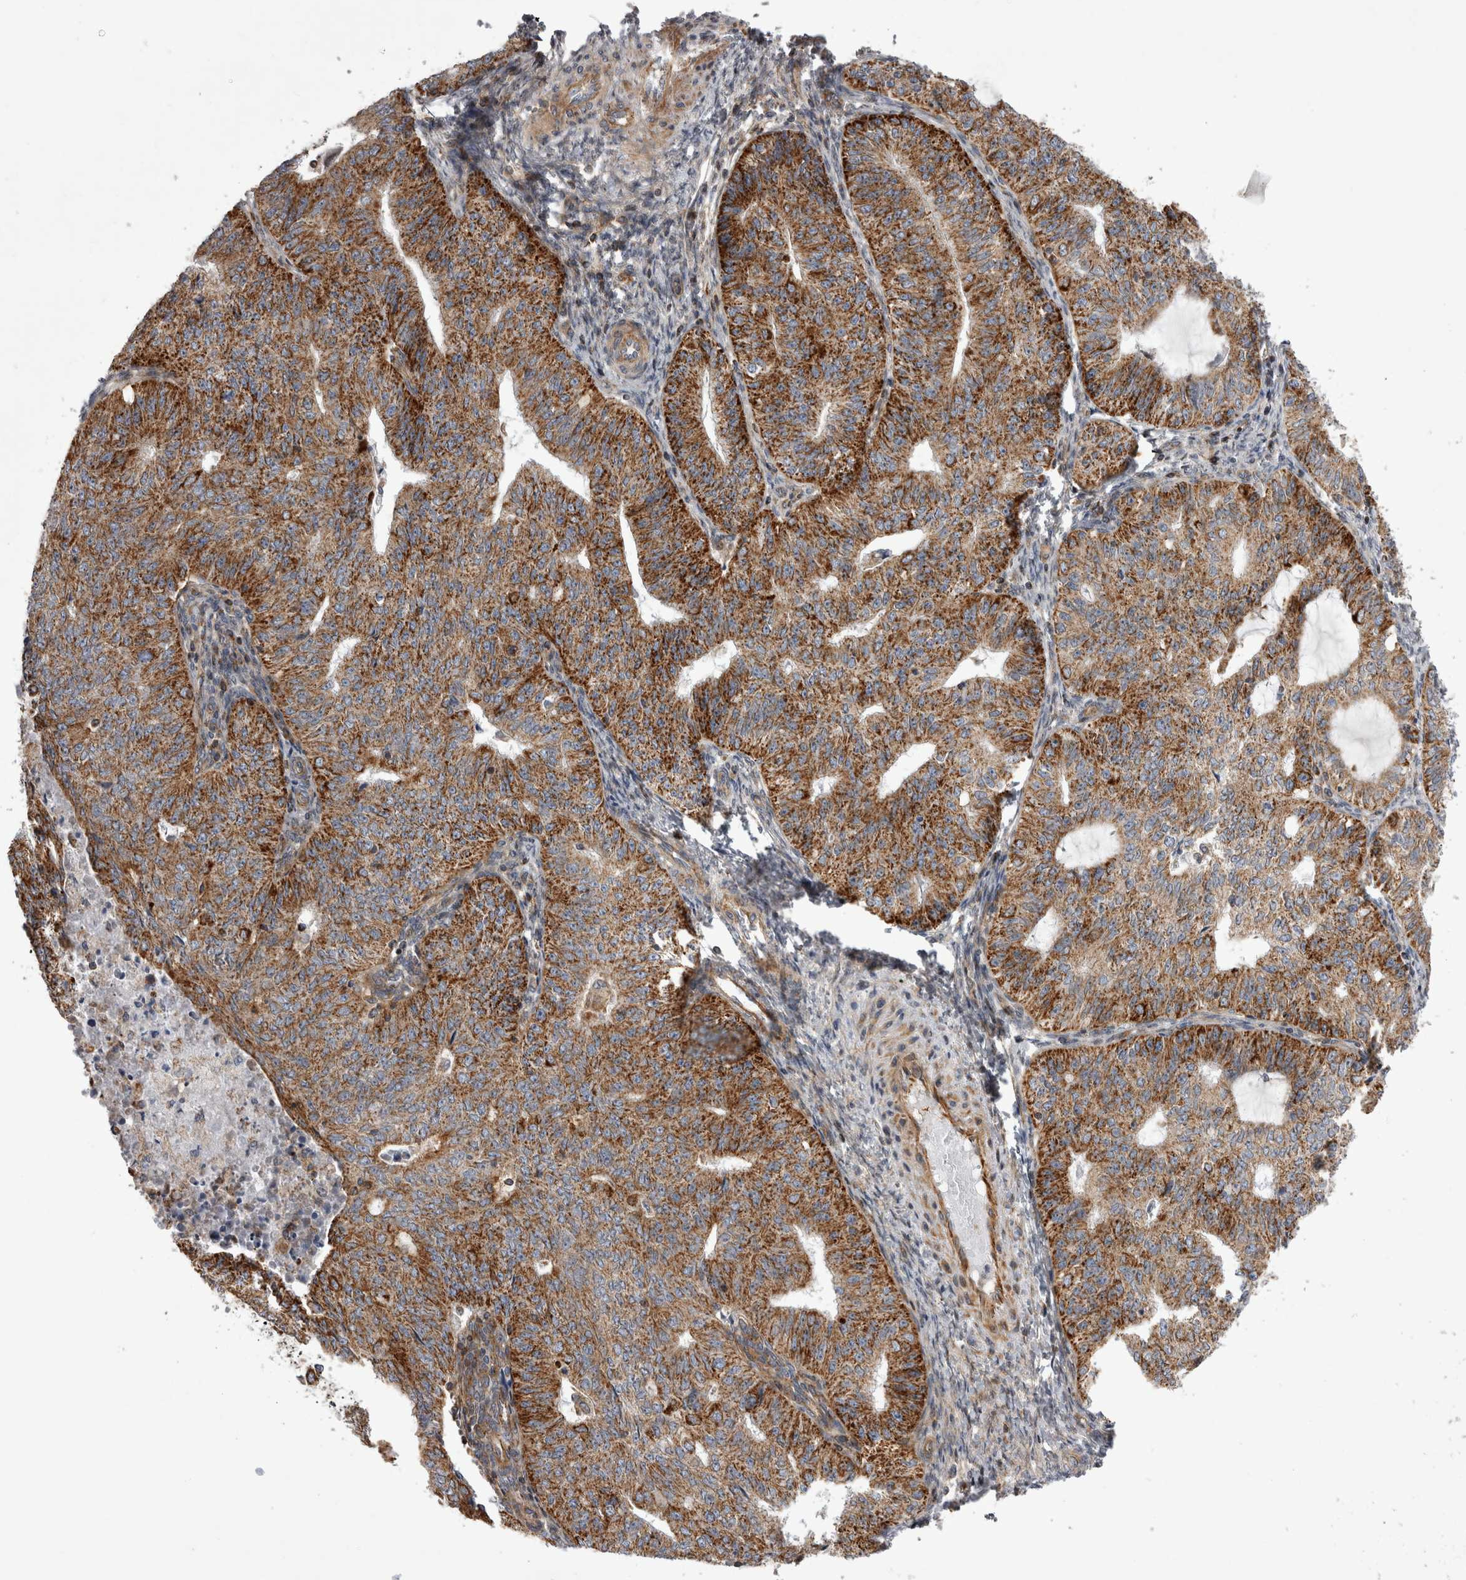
{"staining": {"intensity": "strong", "quantity": ">75%", "location": "cytoplasmic/membranous"}, "tissue": "endometrial cancer", "cell_type": "Tumor cells", "image_type": "cancer", "snomed": [{"axis": "morphology", "description": "Adenocarcinoma, NOS"}, {"axis": "topography", "description": "Endometrium"}], "caption": "This image exhibits IHC staining of human adenocarcinoma (endometrial), with high strong cytoplasmic/membranous staining in about >75% of tumor cells.", "gene": "TSPOAP1", "patient": {"sex": "female", "age": 32}}